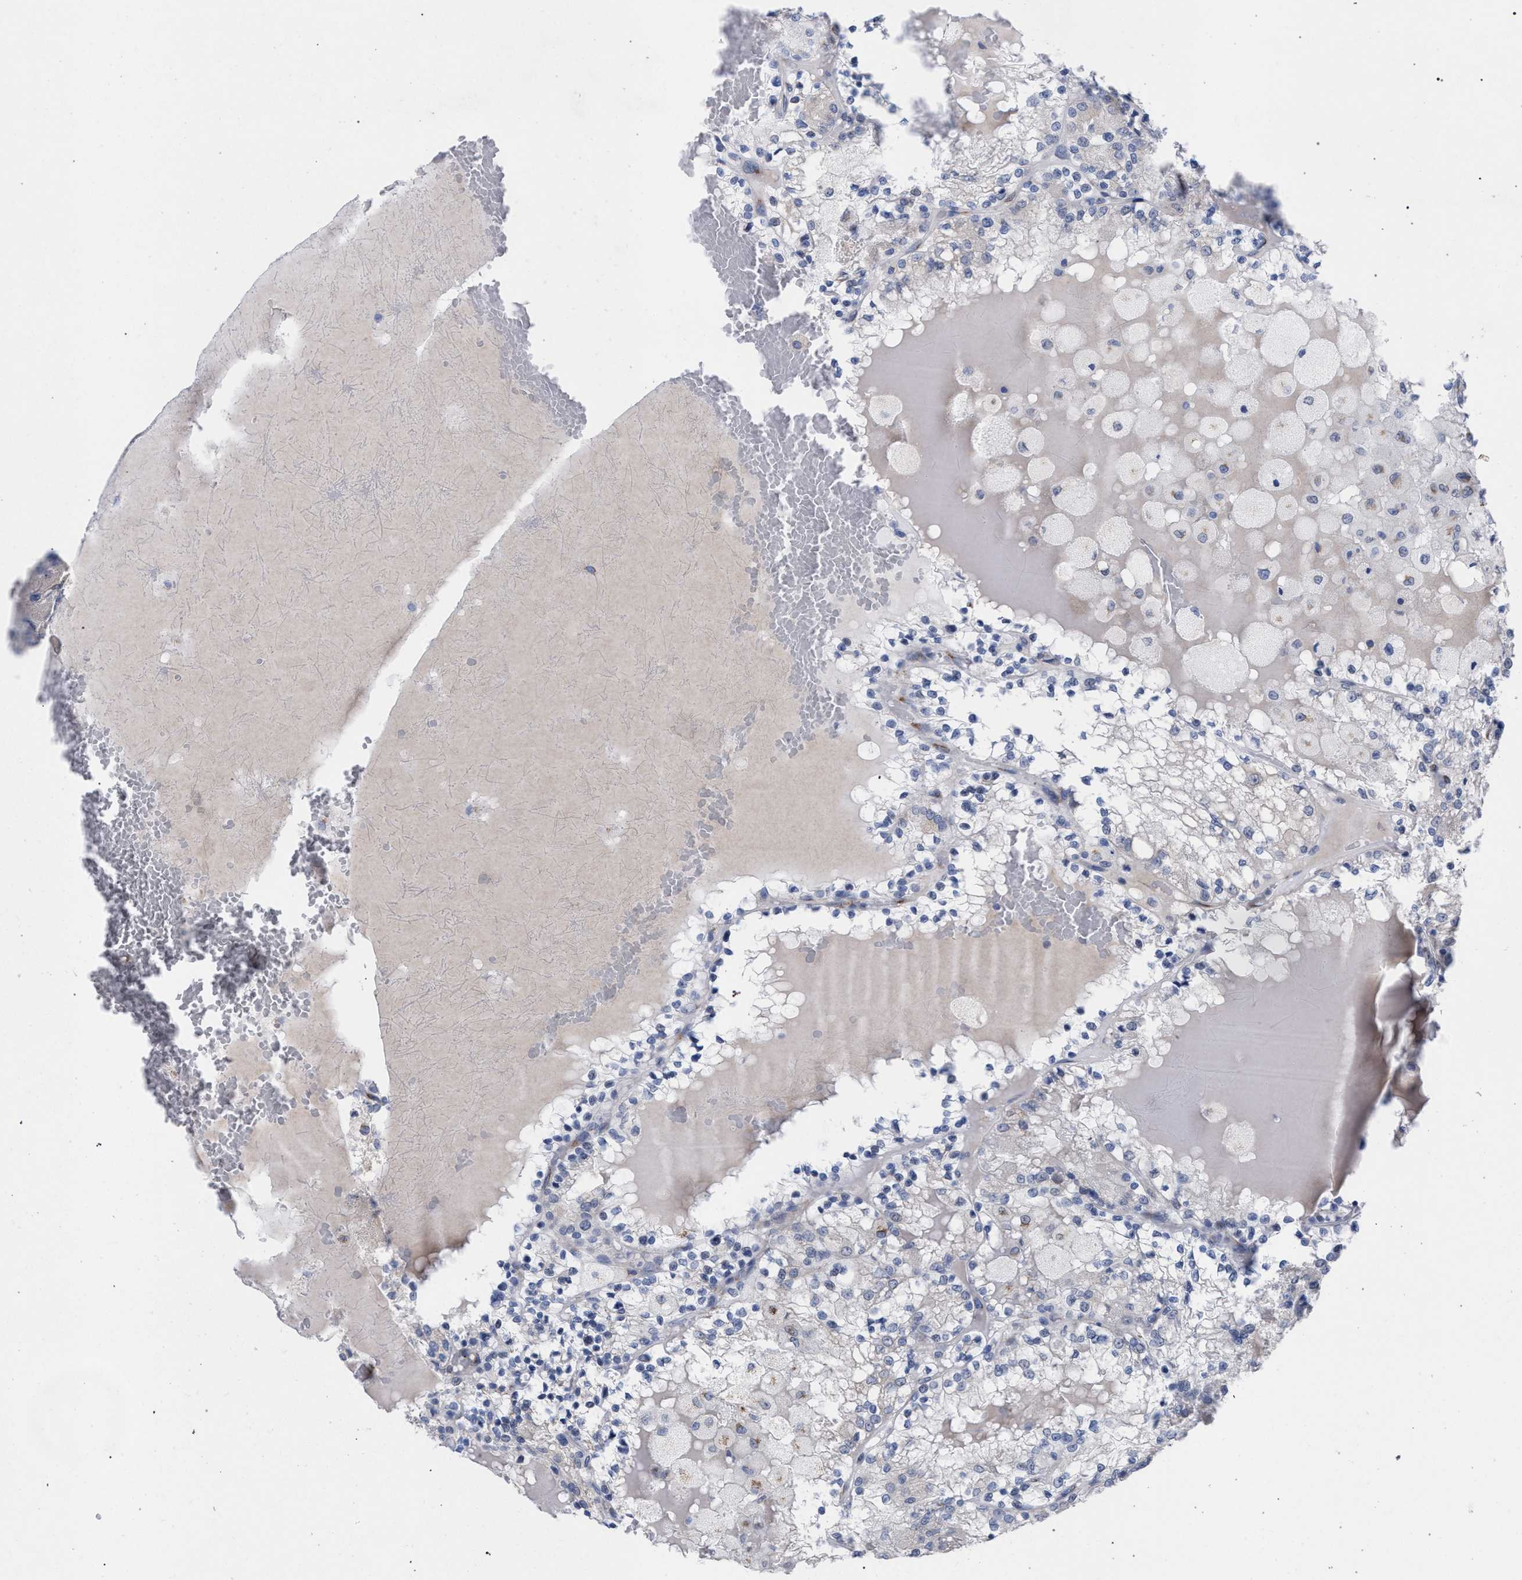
{"staining": {"intensity": "negative", "quantity": "none", "location": "none"}, "tissue": "renal cancer", "cell_type": "Tumor cells", "image_type": "cancer", "snomed": [{"axis": "morphology", "description": "Adenocarcinoma, NOS"}, {"axis": "topography", "description": "Kidney"}], "caption": "Human renal cancer (adenocarcinoma) stained for a protein using immunohistochemistry (IHC) reveals no positivity in tumor cells.", "gene": "GOLGA2", "patient": {"sex": "female", "age": 56}}